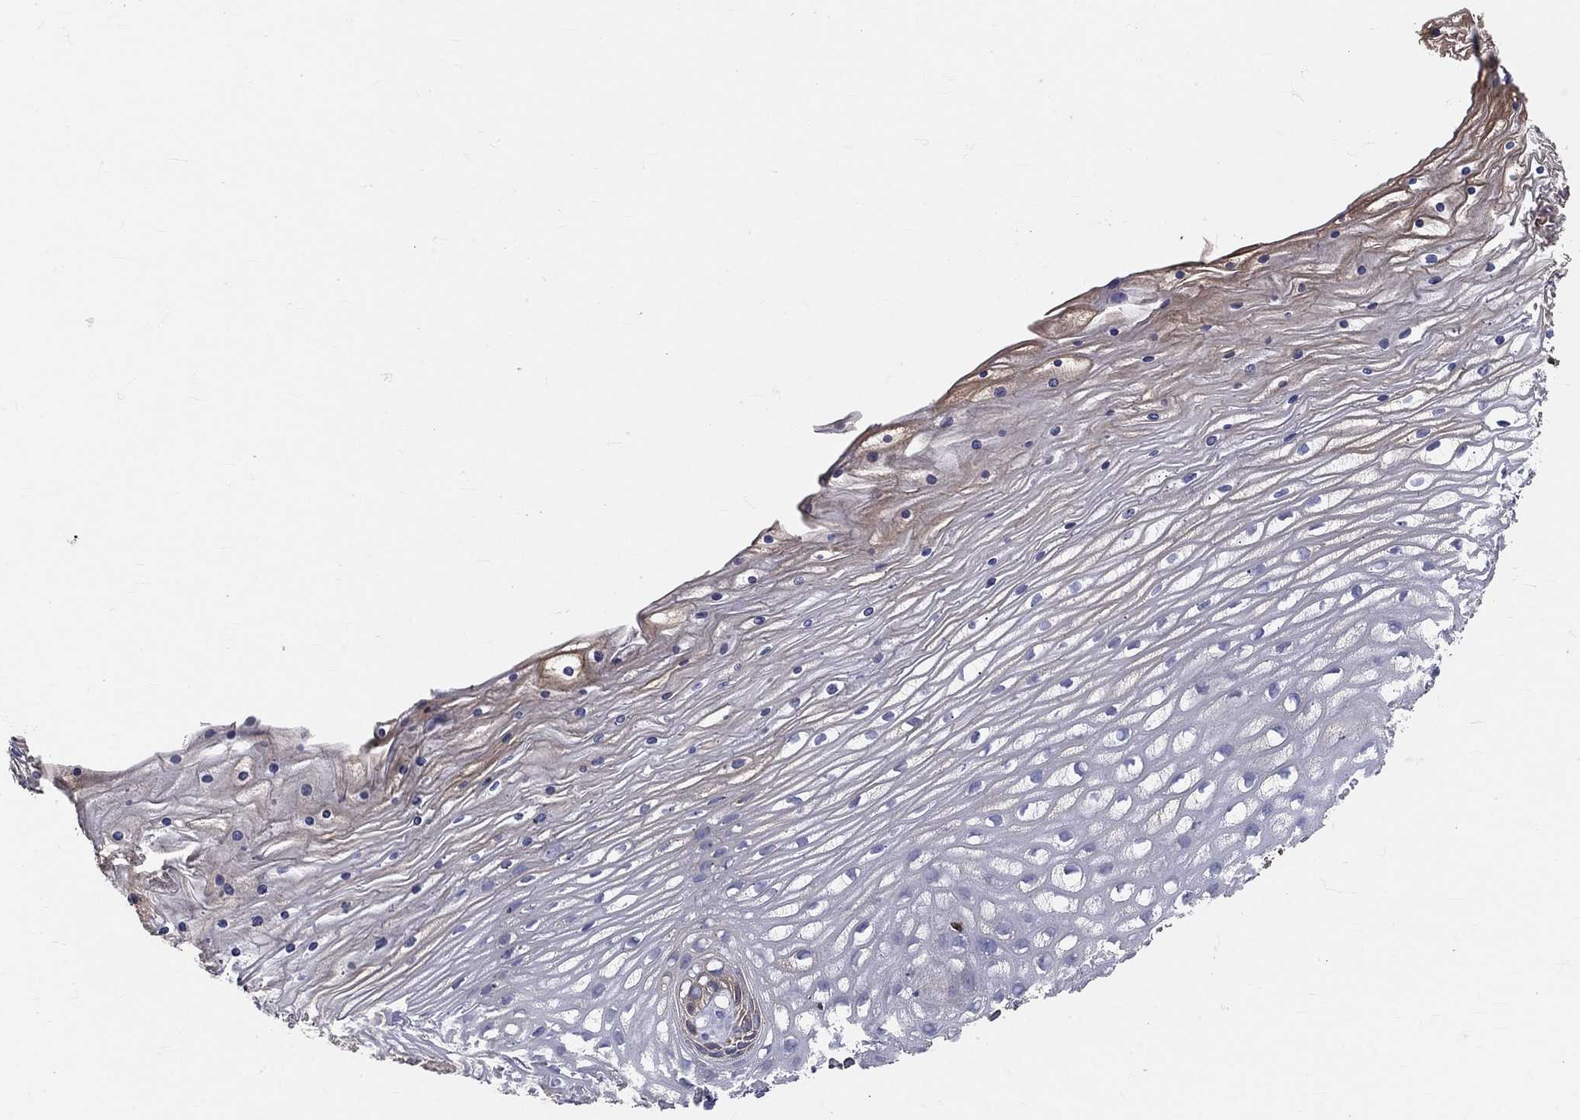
{"staining": {"intensity": "negative", "quantity": "none", "location": "none"}, "tissue": "cervix", "cell_type": "Glandular cells", "image_type": "normal", "snomed": [{"axis": "morphology", "description": "Normal tissue, NOS"}, {"axis": "topography", "description": "Cervix"}], "caption": "There is no significant expression in glandular cells of cervix. (DAB (3,3'-diaminobenzidine) IHC visualized using brightfield microscopy, high magnification).", "gene": "CTSW", "patient": {"sex": "female", "age": 35}}